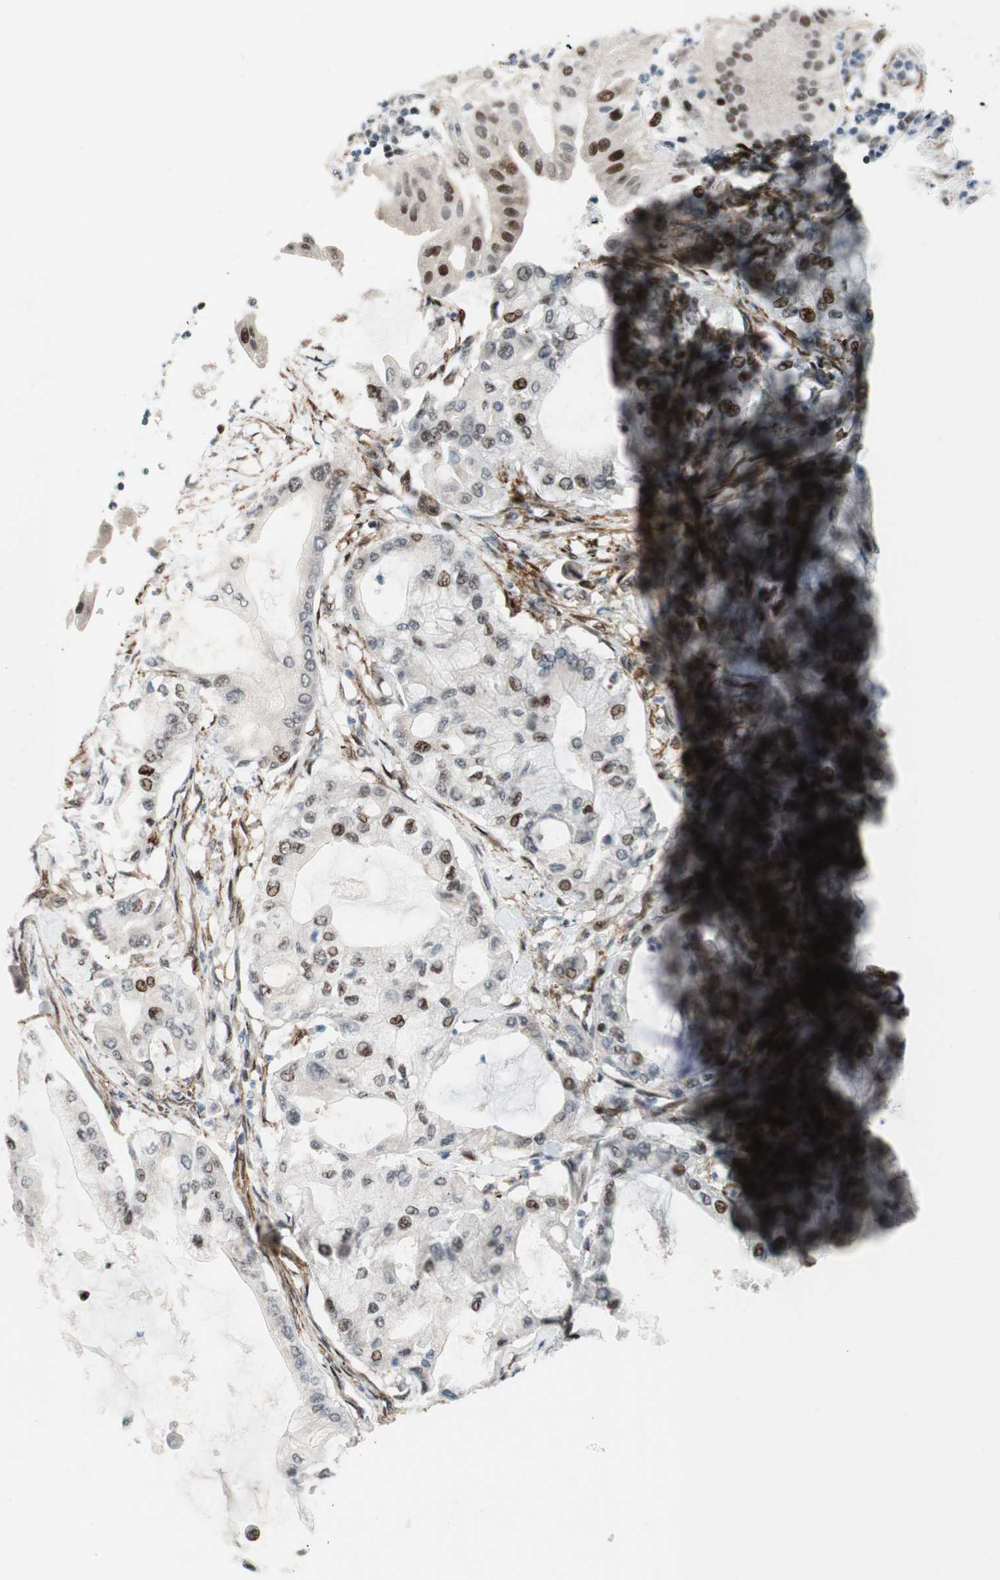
{"staining": {"intensity": "moderate", "quantity": "<25%", "location": "nuclear"}, "tissue": "pancreatic cancer", "cell_type": "Tumor cells", "image_type": "cancer", "snomed": [{"axis": "morphology", "description": "Adenocarcinoma, NOS"}, {"axis": "morphology", "description": "Adenocarcinoma, metastatic, NOS"}, {"axis": "topography", "description": "Lymph node"}, {"axis": "topography", "description": "Pancreas"}, {"axis": "topography", "description": "Duodenum"}], "caption": "Immunohistochemical staining of pancreatic cancer (adenocarcinoma) shows moderate nuclear protein expression in about <25% of tumor cells. The staining is performed using DAB brown chromogen to label protein expression. The nuclei are counter-stained blue using hematoxylin.", "gene": "FBXO44", "patient": {"sex": "female", "age": 64}}